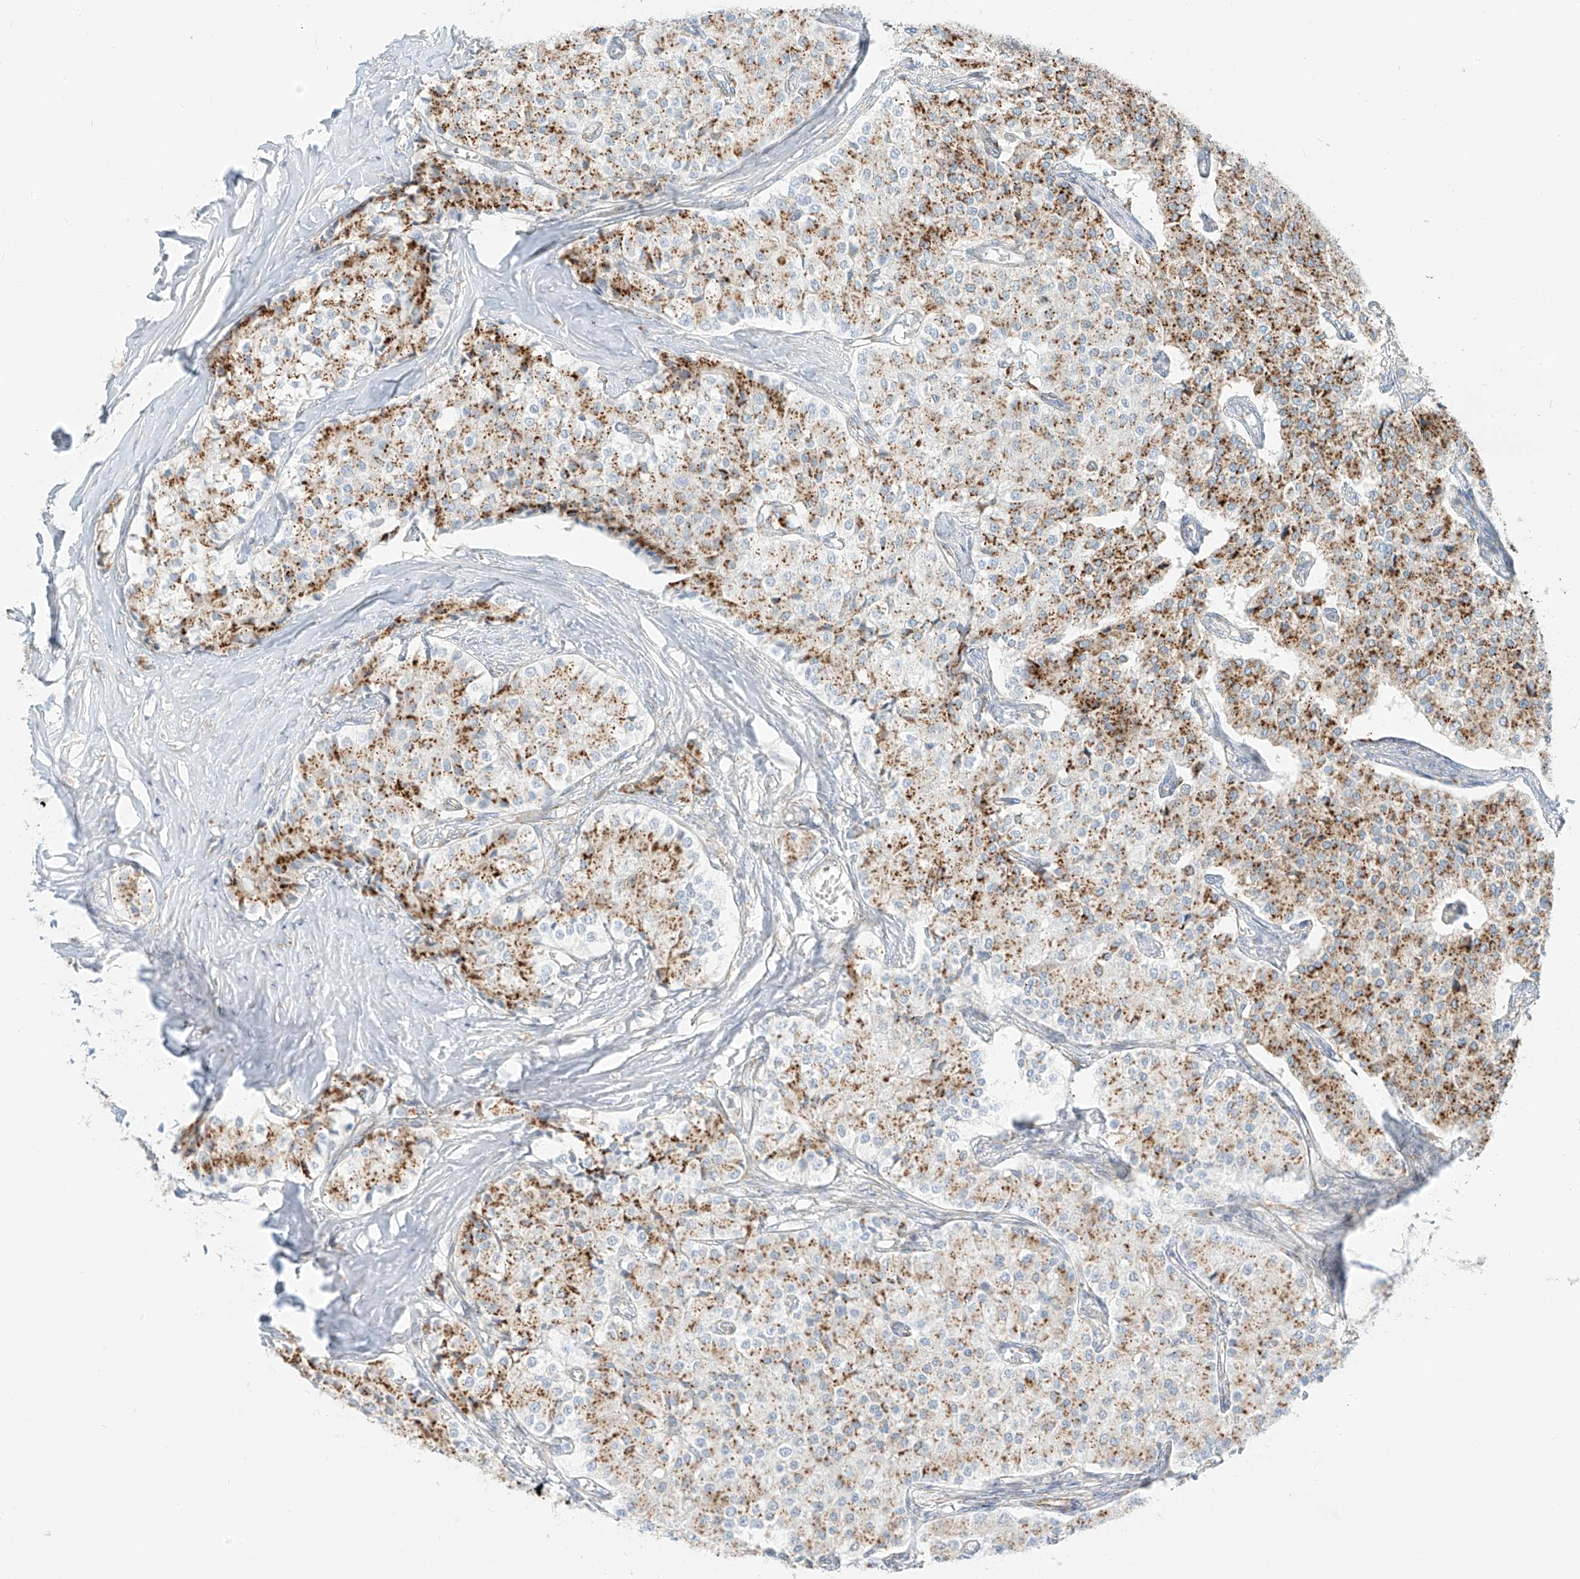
{"staining": {"intensity": "moderate", "quantity": ">75%", "location": "cytoplasmic/membranous"}, "tissue": "carcinoid", "cell_type": "Tumor cells", "image_type": "cancer", "snomed": [{"axis": "morphology", "description": "Carcinoid, malignant, NOS"}, {"axis": "topography", "description": "Colon"}], "caption": "Brown immunohistochemical staining in malignant carcinoid demonstrates moderate cytoplasmic/membranous expression in approximately >75% of tumor cells.", "gene": "SLC35F6", "patient": {"sex": "female", "age": 52}}